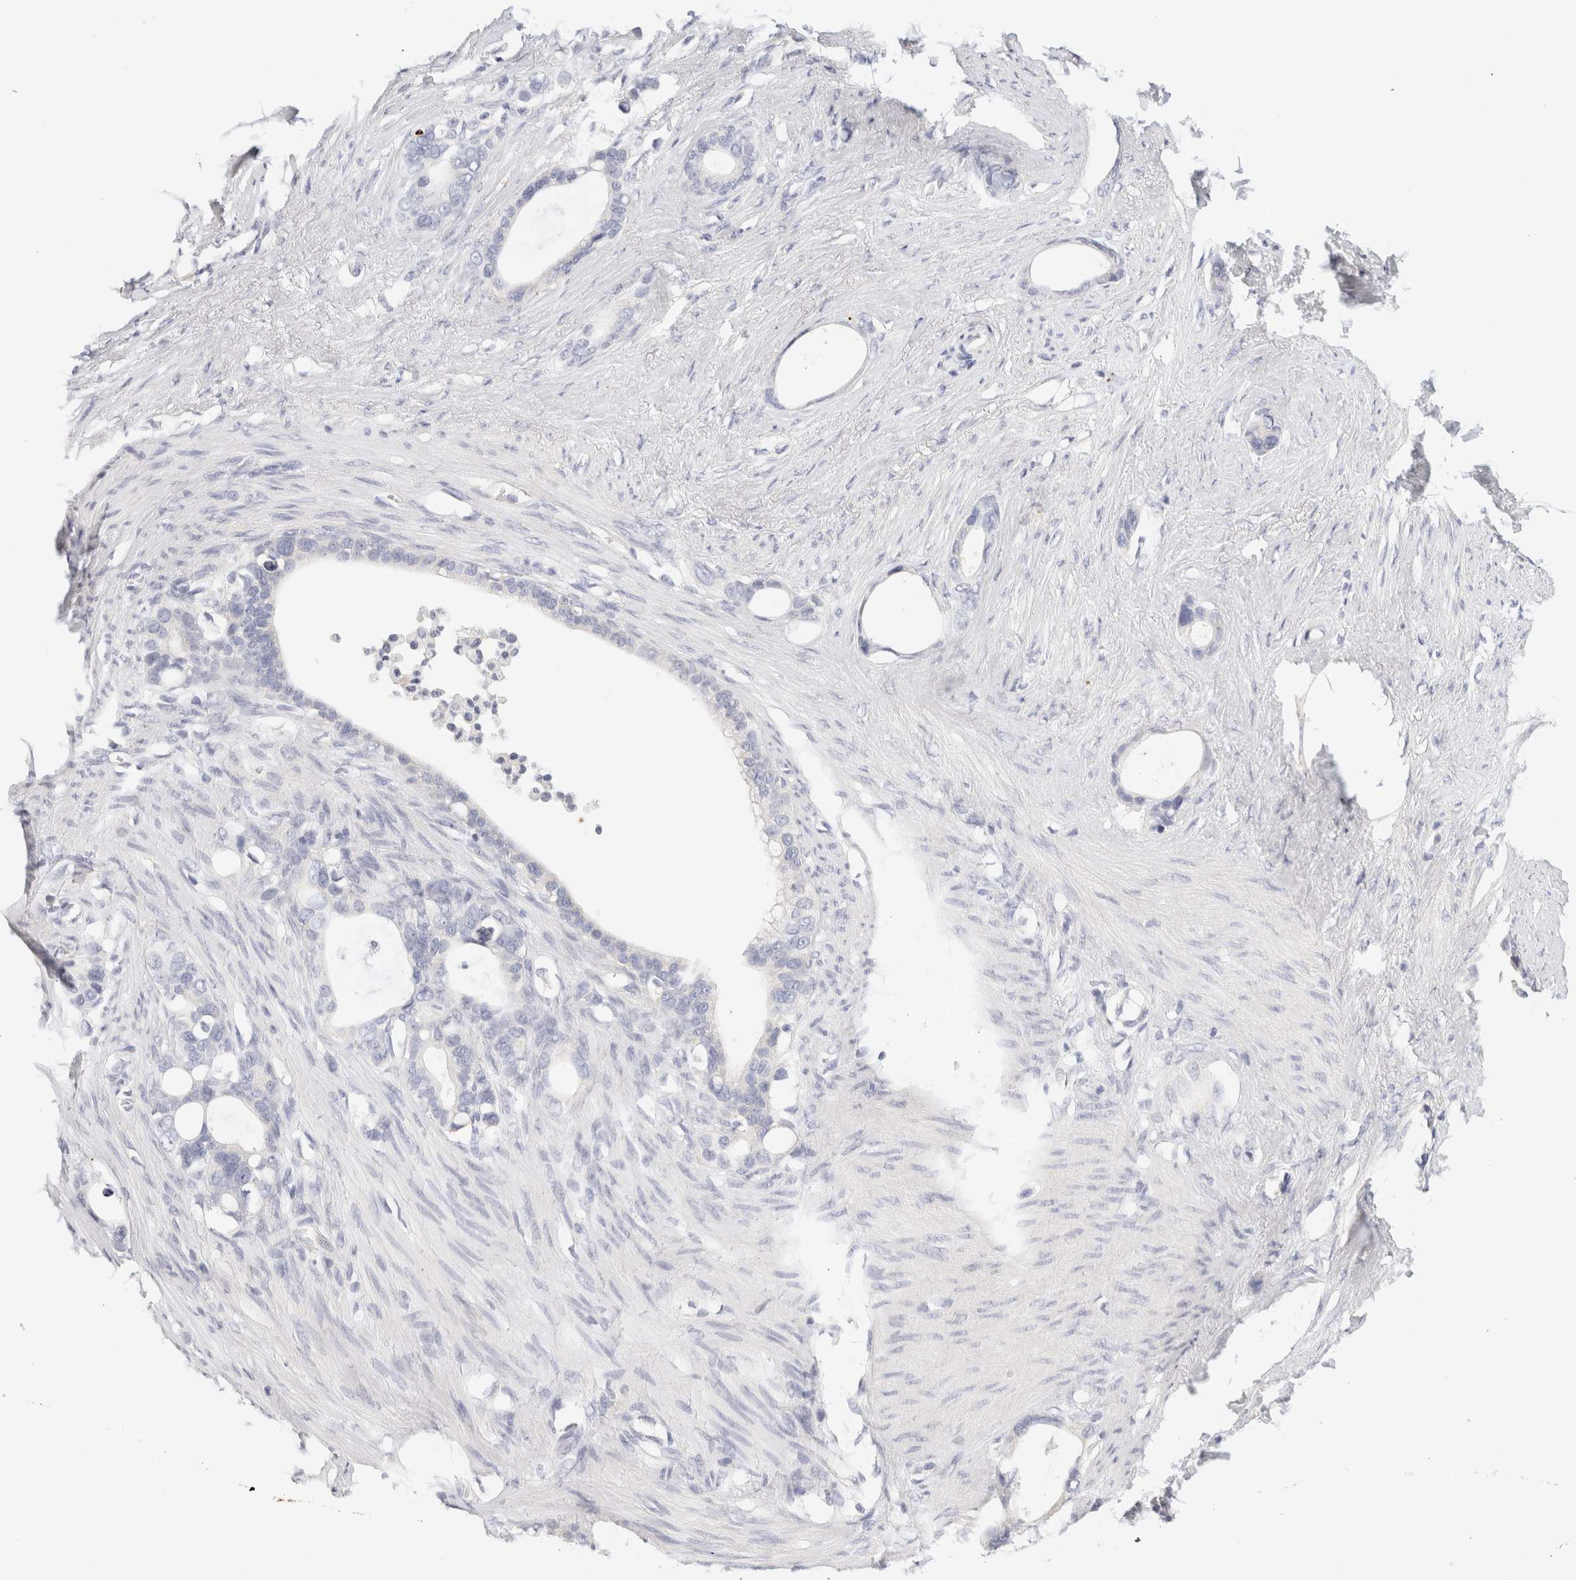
{"staining": {"intensity": "negative", "quantity": "none", "location": "none"}, "tissue": "stomach cancer", "cell_type": "Tumor cells", "image_type": "cancer", "snomed": [{"axis": "morphology", "description": "Adenocarcinoma, NOS"}, {"axis": "topography", "description": "Stomach"}], "caption": "Tumor cells show no significant positivity in stomach cancer (adenocarcinoma).", "gene": "SCGB2A2", "patient": {"sex": "female", "age": 75}}